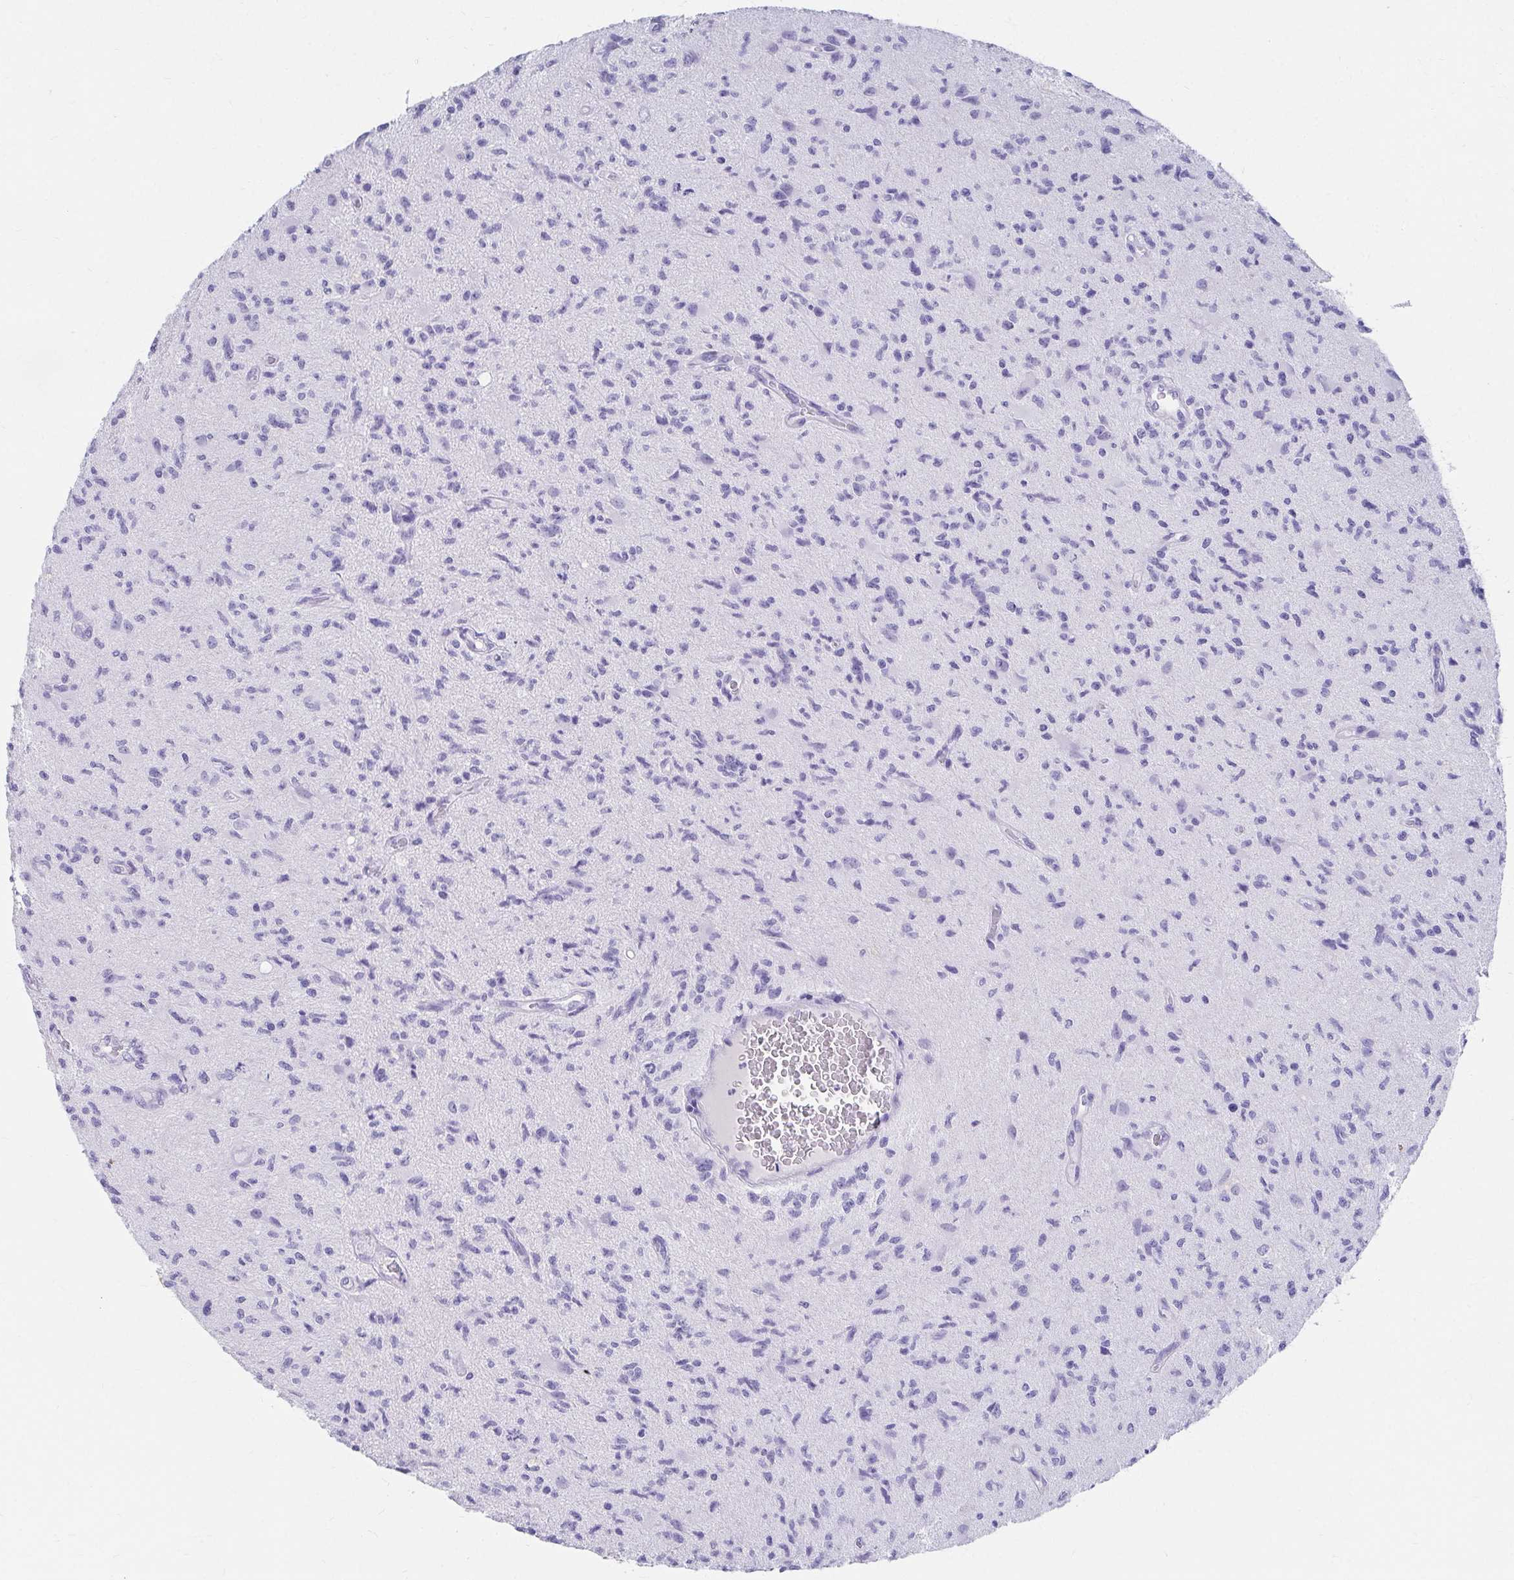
{"staining": {"intensity": "negative", "quantity": "none", "location": "none"}, "tissue": "glioma", "cell_type": "Tumor cells", "image_type": "cancer", "snomed": [{"axis": "morphology", "description": "Glioma, malignant, High grade"}, {"axis": "topography", "description": "Brain"}], "caption": "High magnification brightfield microscopy of malignant glioma (high-grade) stained with DAB (brown) and counterstained with hematoxylin (blue): tumor cells show no significant positivity.", "gene": "DPEP3", "patient": {"sex": "male", "age": 67}}